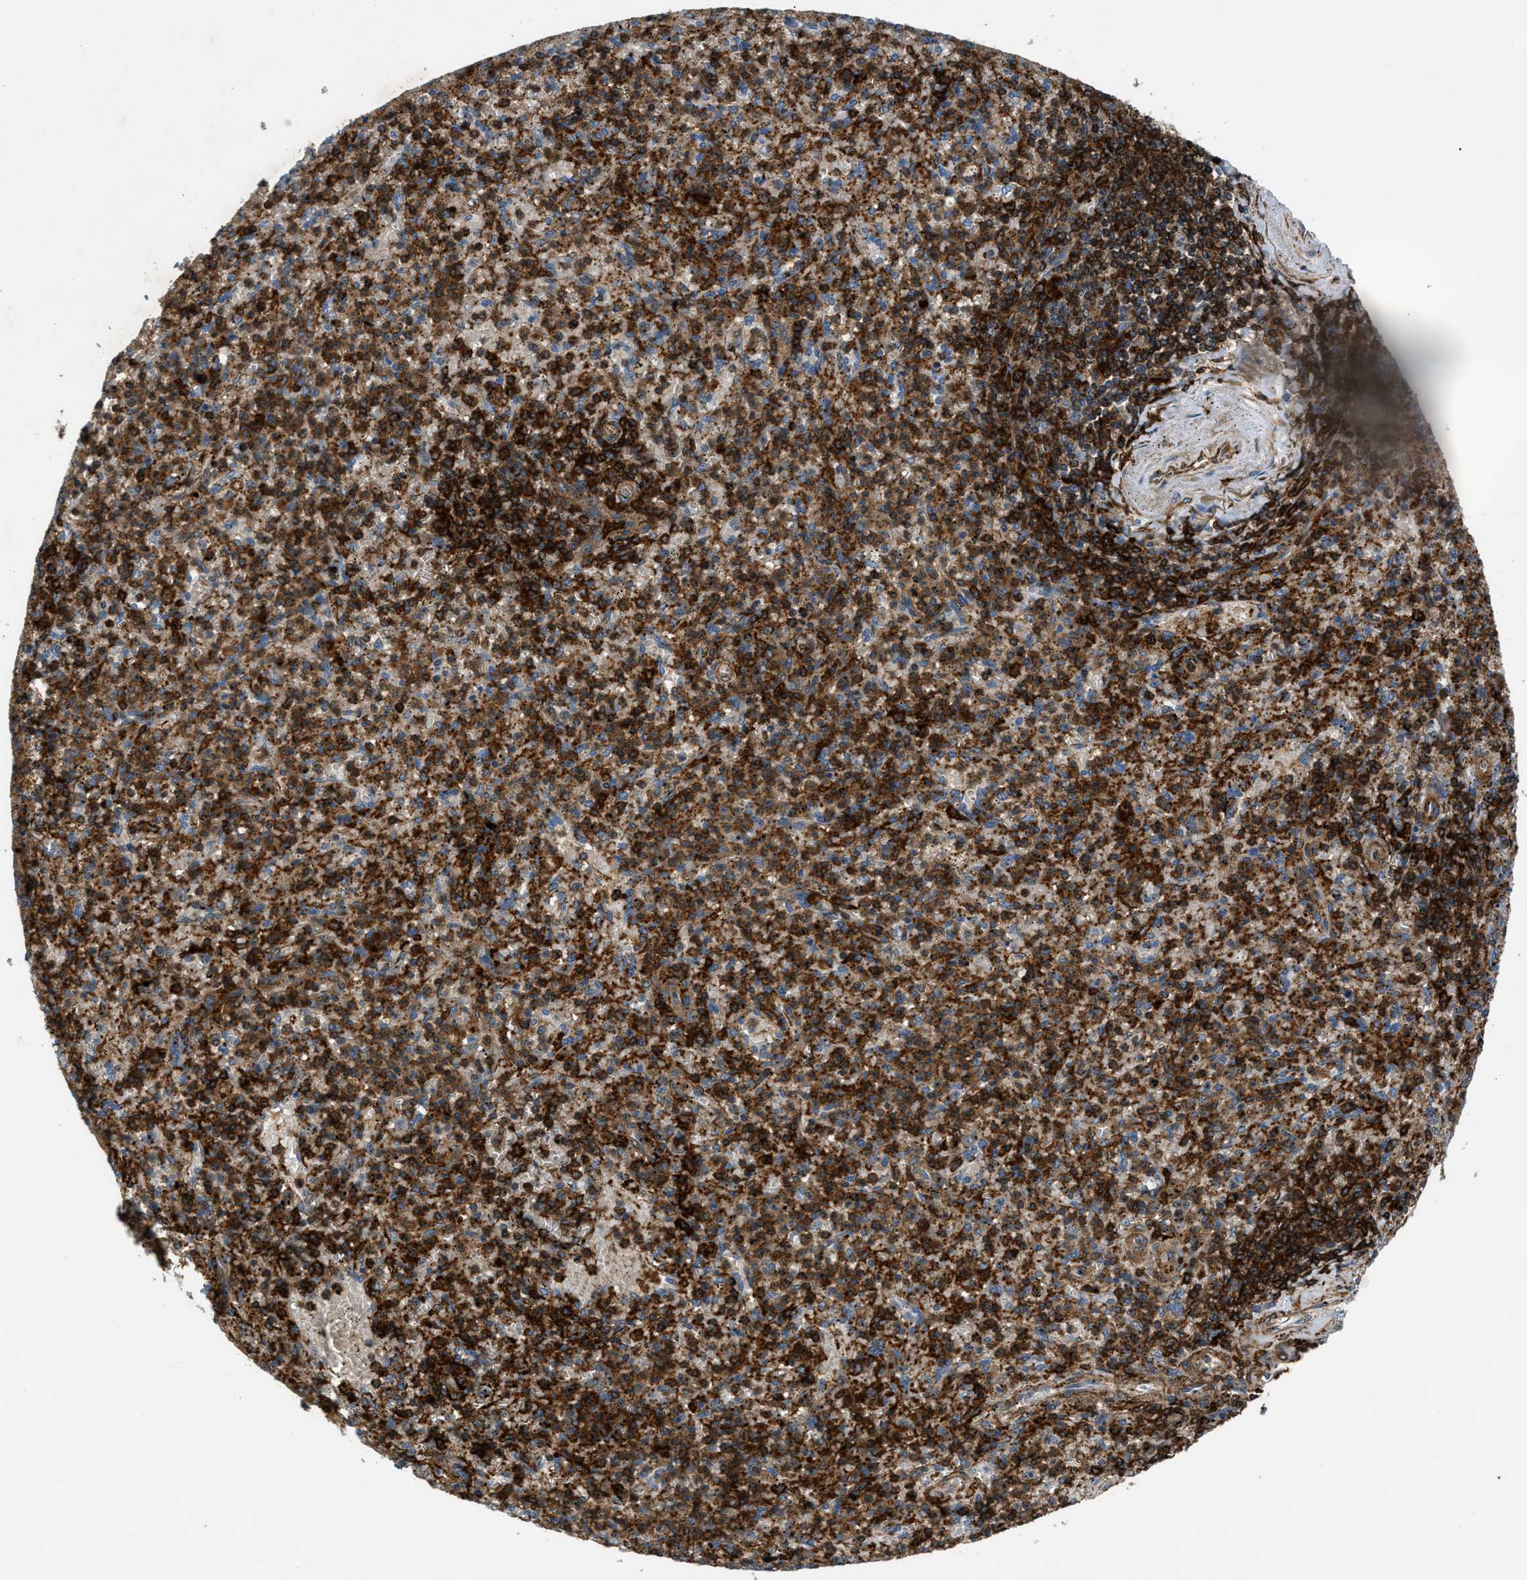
{"staining": {"intensity": "strong", "quantity": ">75%", "location": "cytoplasmic/membranous"}, "tissue": "spleen", "cell_type": "Cells in red pulp", "image_type": "normal", "snomed": [{"axis": "morphology", "description": "Normal tissue, NOS"}, {"axis": "topography", "description": "Spleen"}], "caption": "IHC image of unremarkable human spleen stained for a protein (brown), which demonstrates high levels of strong cytoplasmic/membranous expression in approximately >75% of cells in red pulp.", "gene": "DHODH", "patient": {"sex": "male", "age": 72}}